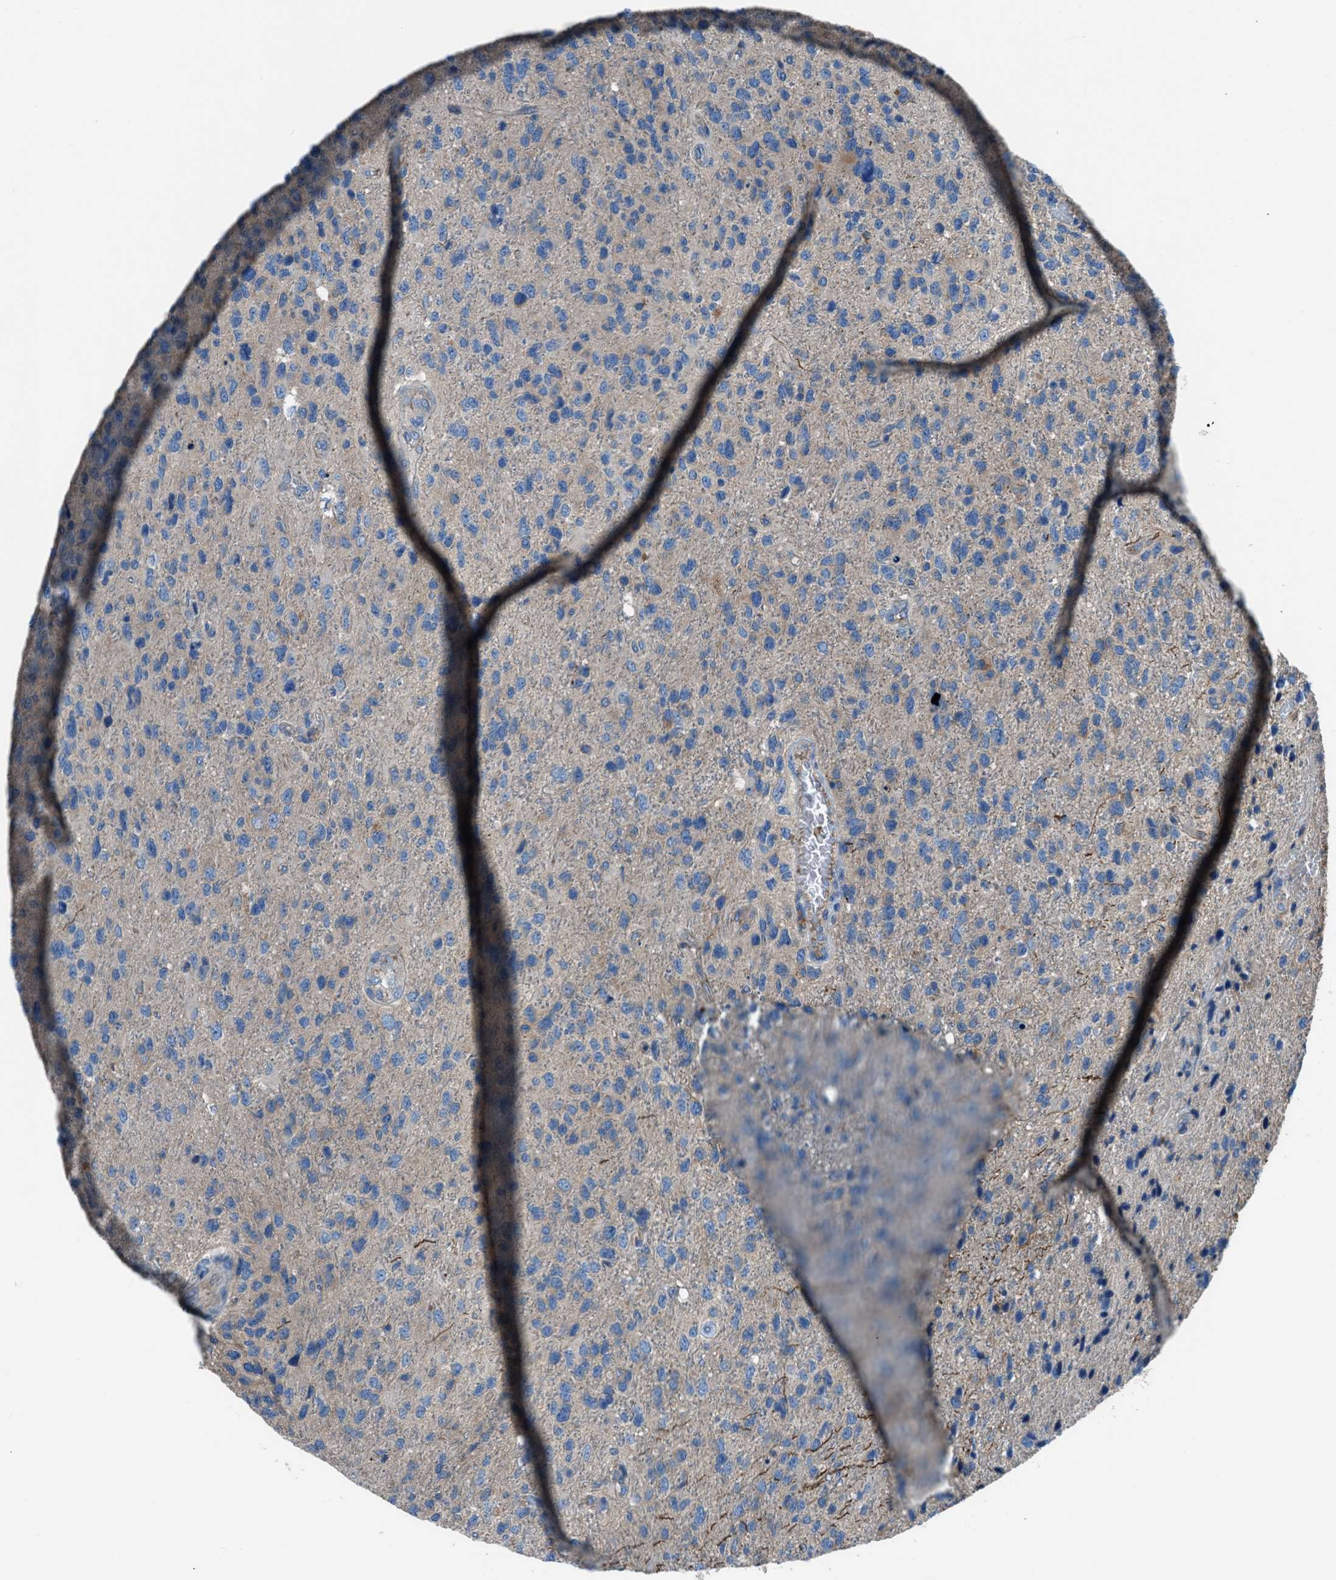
{"staining": {"intensity": "weak", "quantity": "<25%", "location": "cytoplasmic/membranous"}, "tissue": "glioma", "cell_type": "Tumor cells", "image_type": "cancer", "snomed": [{"axis": "morphology", "description": "Glioma, malignant, High grade"}, {"axis": "topography", "description": "Brain"}], "caption": "There is no significant expression in tumor cells of glioma.", "gene": "SLC38A6", "patient": {"sex": "female", "age": 58}}